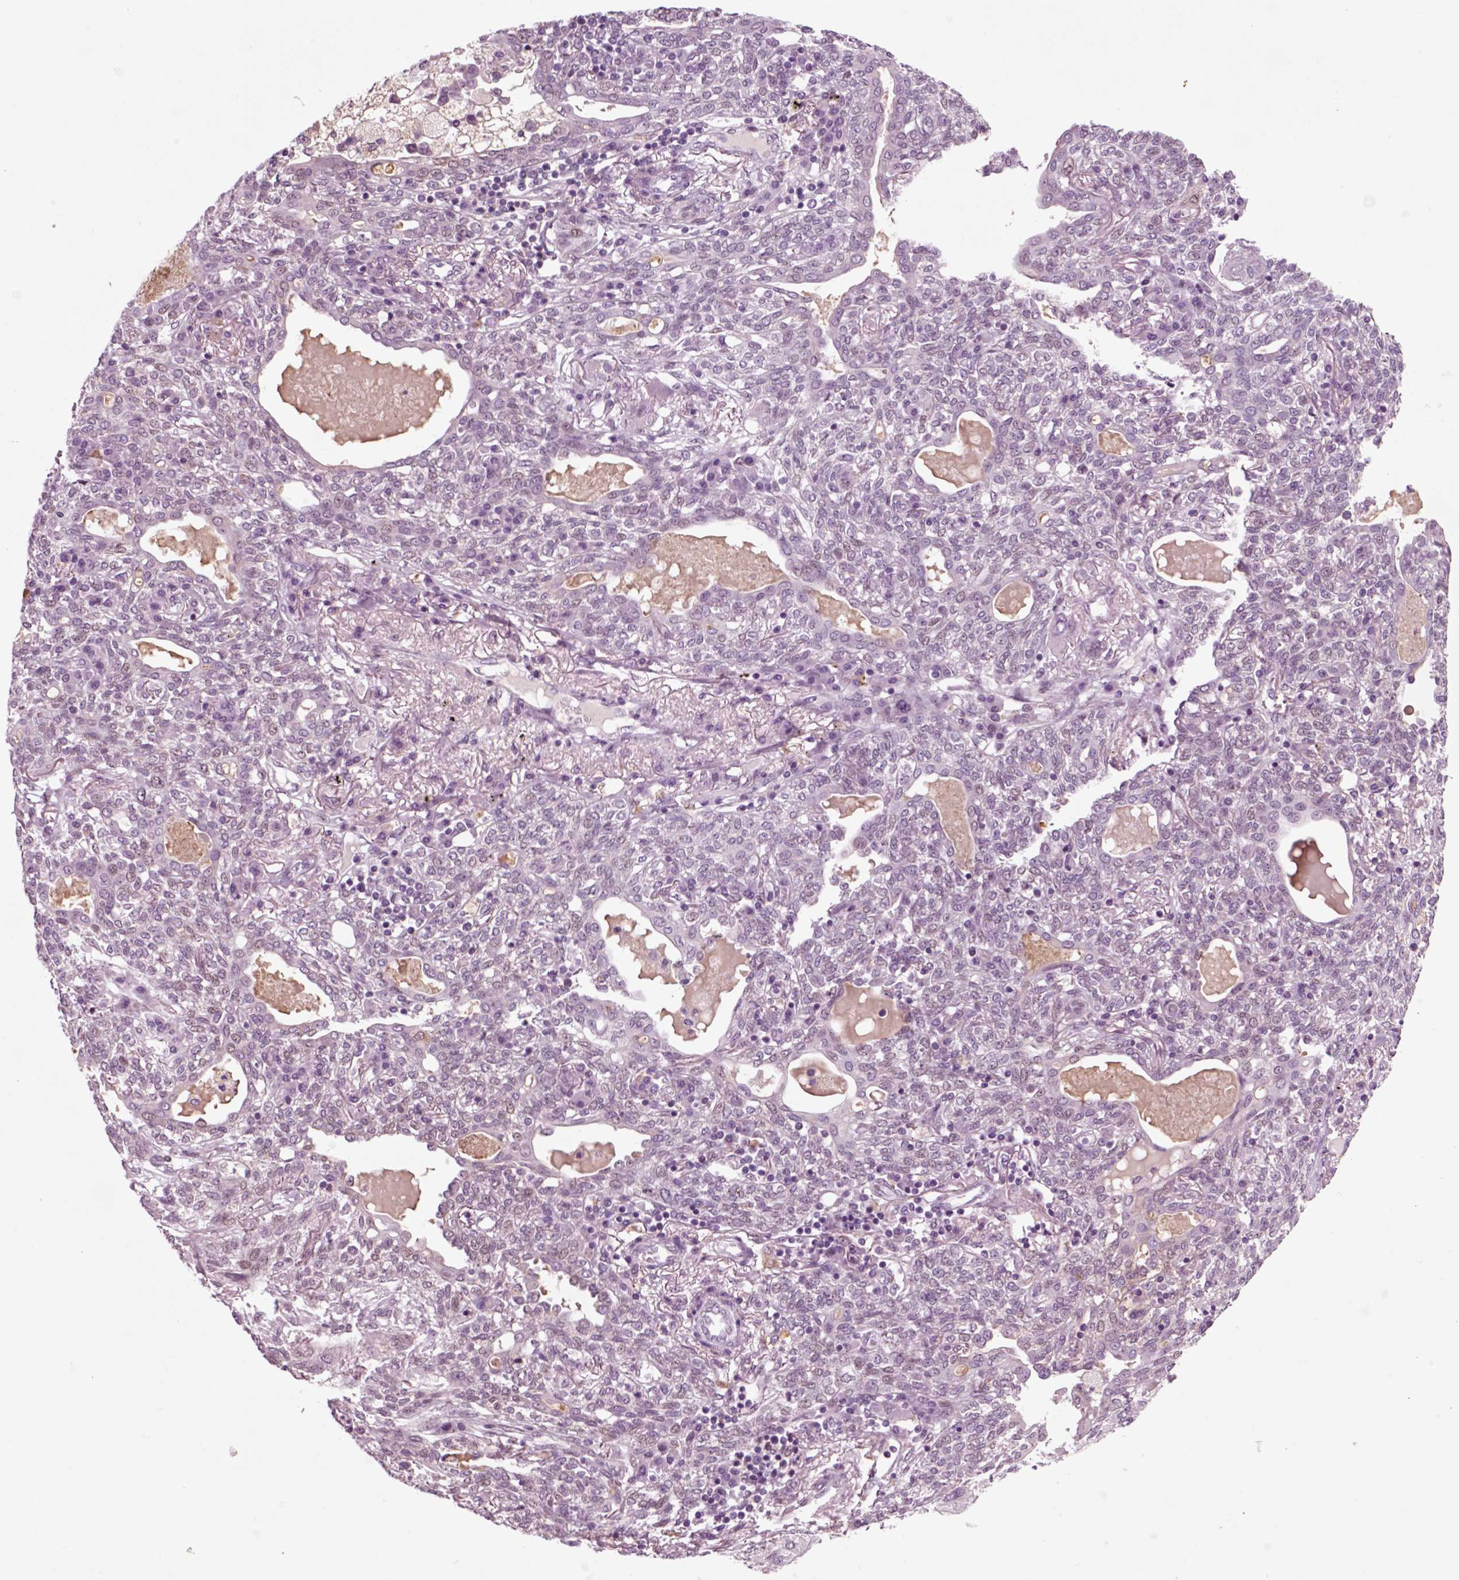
{"staining": {"intensity": "negative", "quantity": "none", "location": "none"}, "tissue": "lung cancer", "cell_type": "Tumor cells", "image_type": "cancer", "snomed": [{"axis": "morphology", "description": "Squamous cell carcinoma, NOS"}, {"axis": "topography", "description": "Lung"}], "caption": "High magnification brightfield microscopy of lung cancer (squamous cell carcinoma) stained with DAB (3,3'-diaminobenzidine) (brown) and counterstained with hematoxylin (blue): tumor cells show no significant expression.", "gene": "CHGB", "patient": {"sex": "female", "age": 70}}